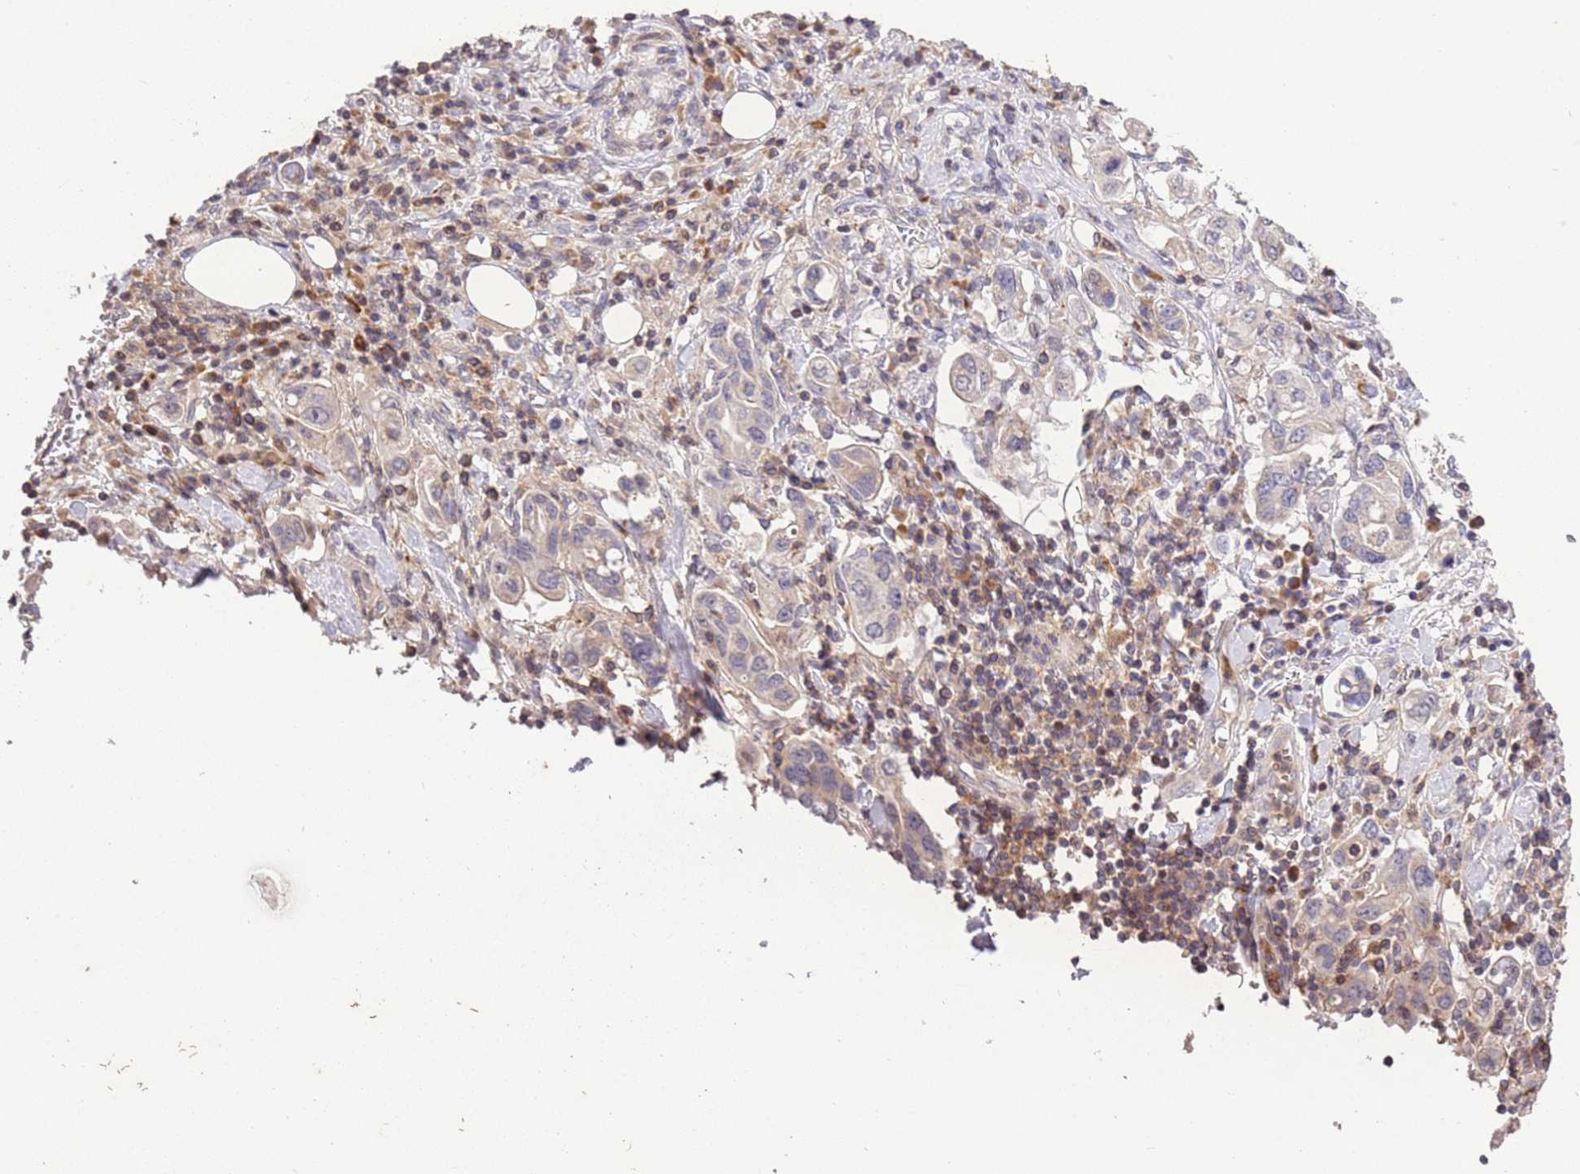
{"staining": {"intensity": "negative", "quantity": "none", "location": "none"}, "tissue": "stomach cancer", "cell_type": "Tumor cells", "image_type": "cancer", "snomed": [{"axis": "morphology", "description": "Adenocarcinoma, NOS"}, {"axis": "topography", "description": "Stomach, upper"}, {"axis": "topography", "description": "Stomach"}], "caption": "This is a histopathology image of IHC staining of stomach cancer, which shows no positivity in tumor cells. Brightfield microscopy of immunohistochemistry stained with DAB (brown) and hematoxylin (blue), captured at high magnification.", "gene": "SLC16A4", "patient": {"sex": "male", "age": 62}}